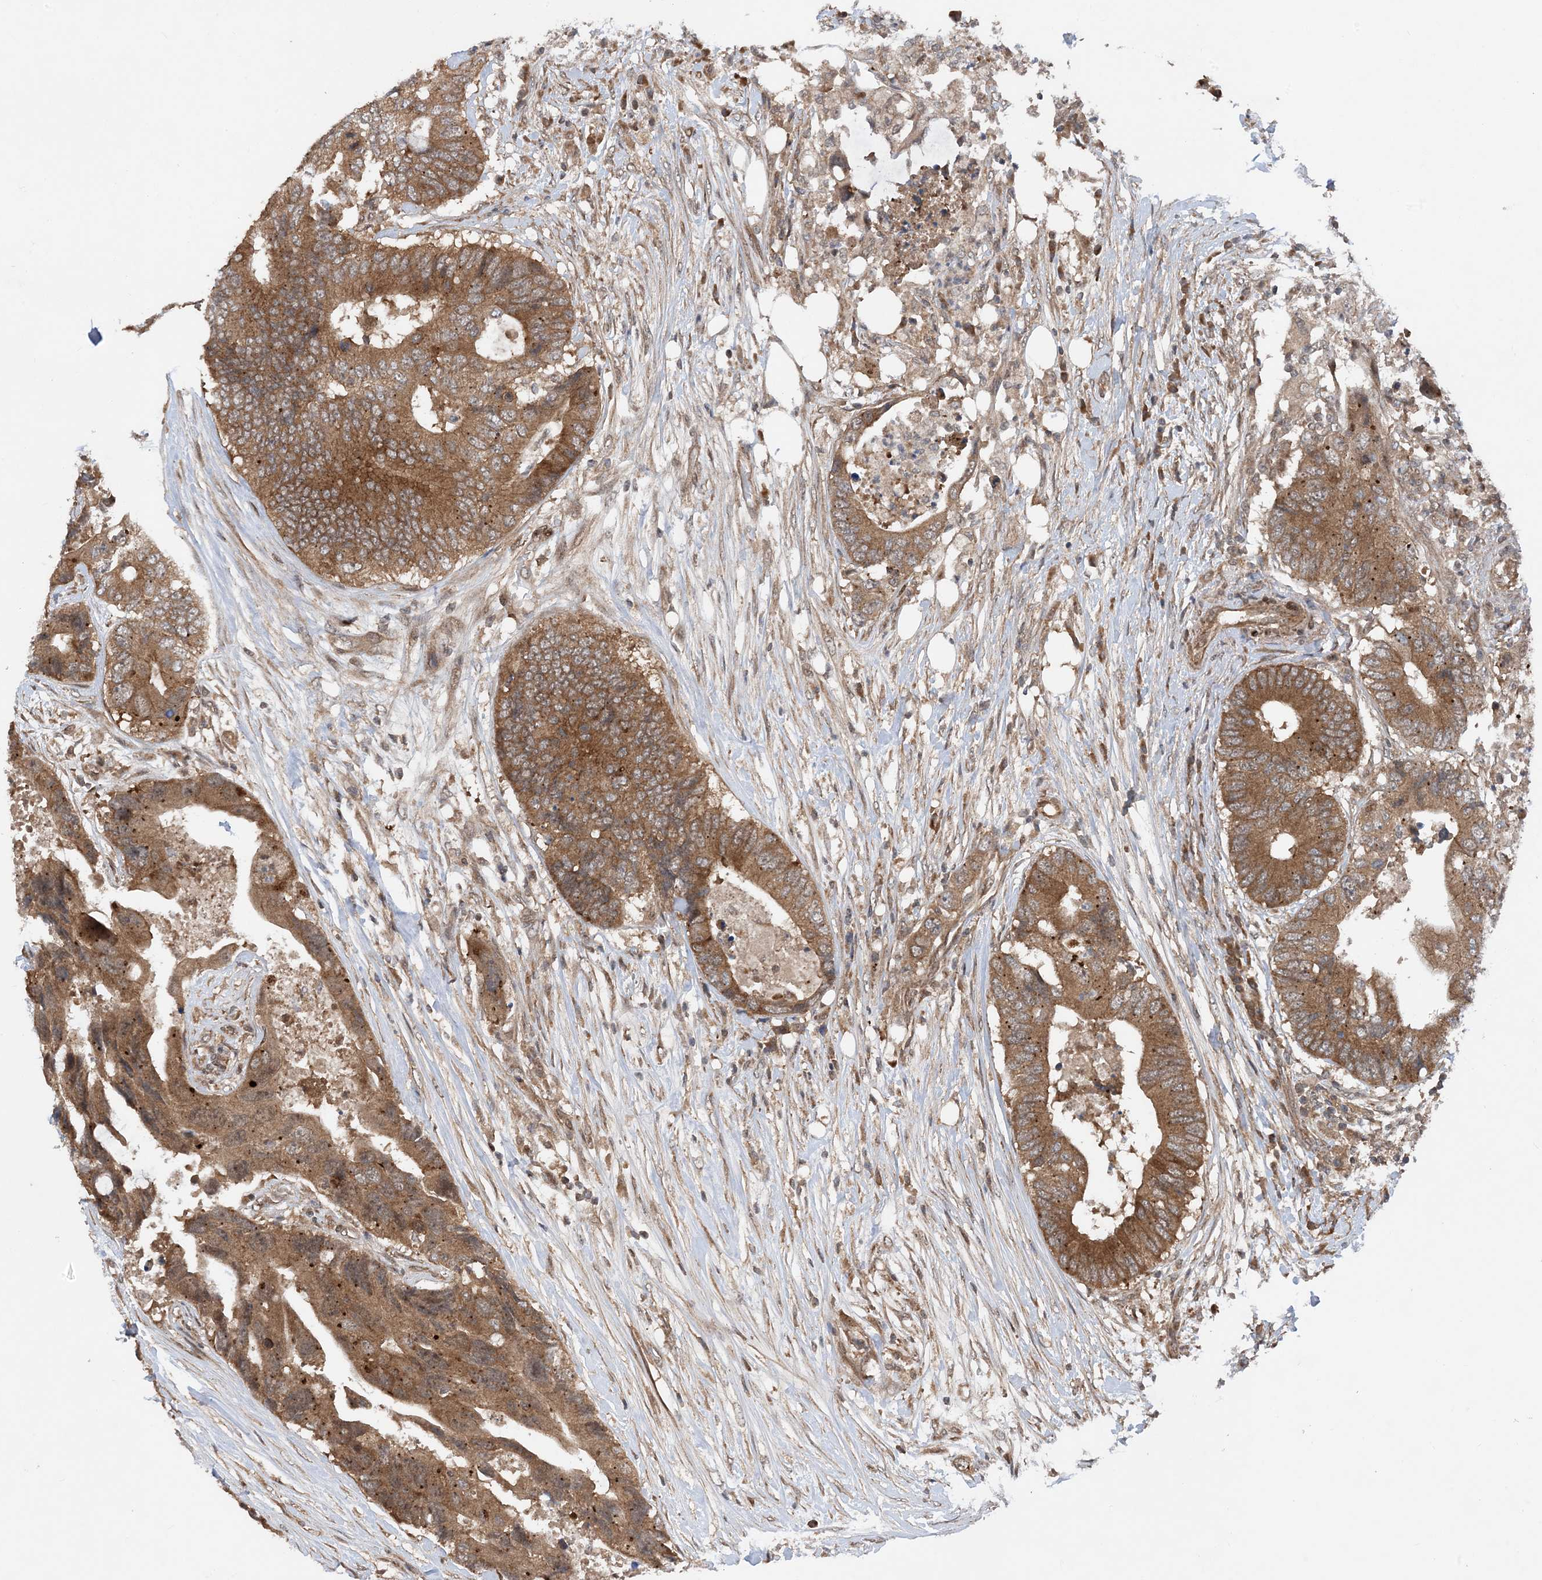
{"staining": {"intensity": "moderate", "quantity": ">75%", "location": "cytoplasmic/membranous"}, "tissue": "colorectal cancer", "cell_type": "Tumor cells", "image_type": "cancer", "snomed": [{"axis": "morphology", "description": "Adenocarcinoma, NOS"}, {"axis": "topography", "description": "Colon"}], "caption": "Protein expression analysis of human adenocarcinoma (colorectal) reveals moderate cytoplasmic/membranous positivity in approximately >75% of tumor cells. (brown staining indicates protein expression, while blue staining denotes nuclei).", "gene": "HEMK1", "patient": {"sex": "male", "age": 71}}